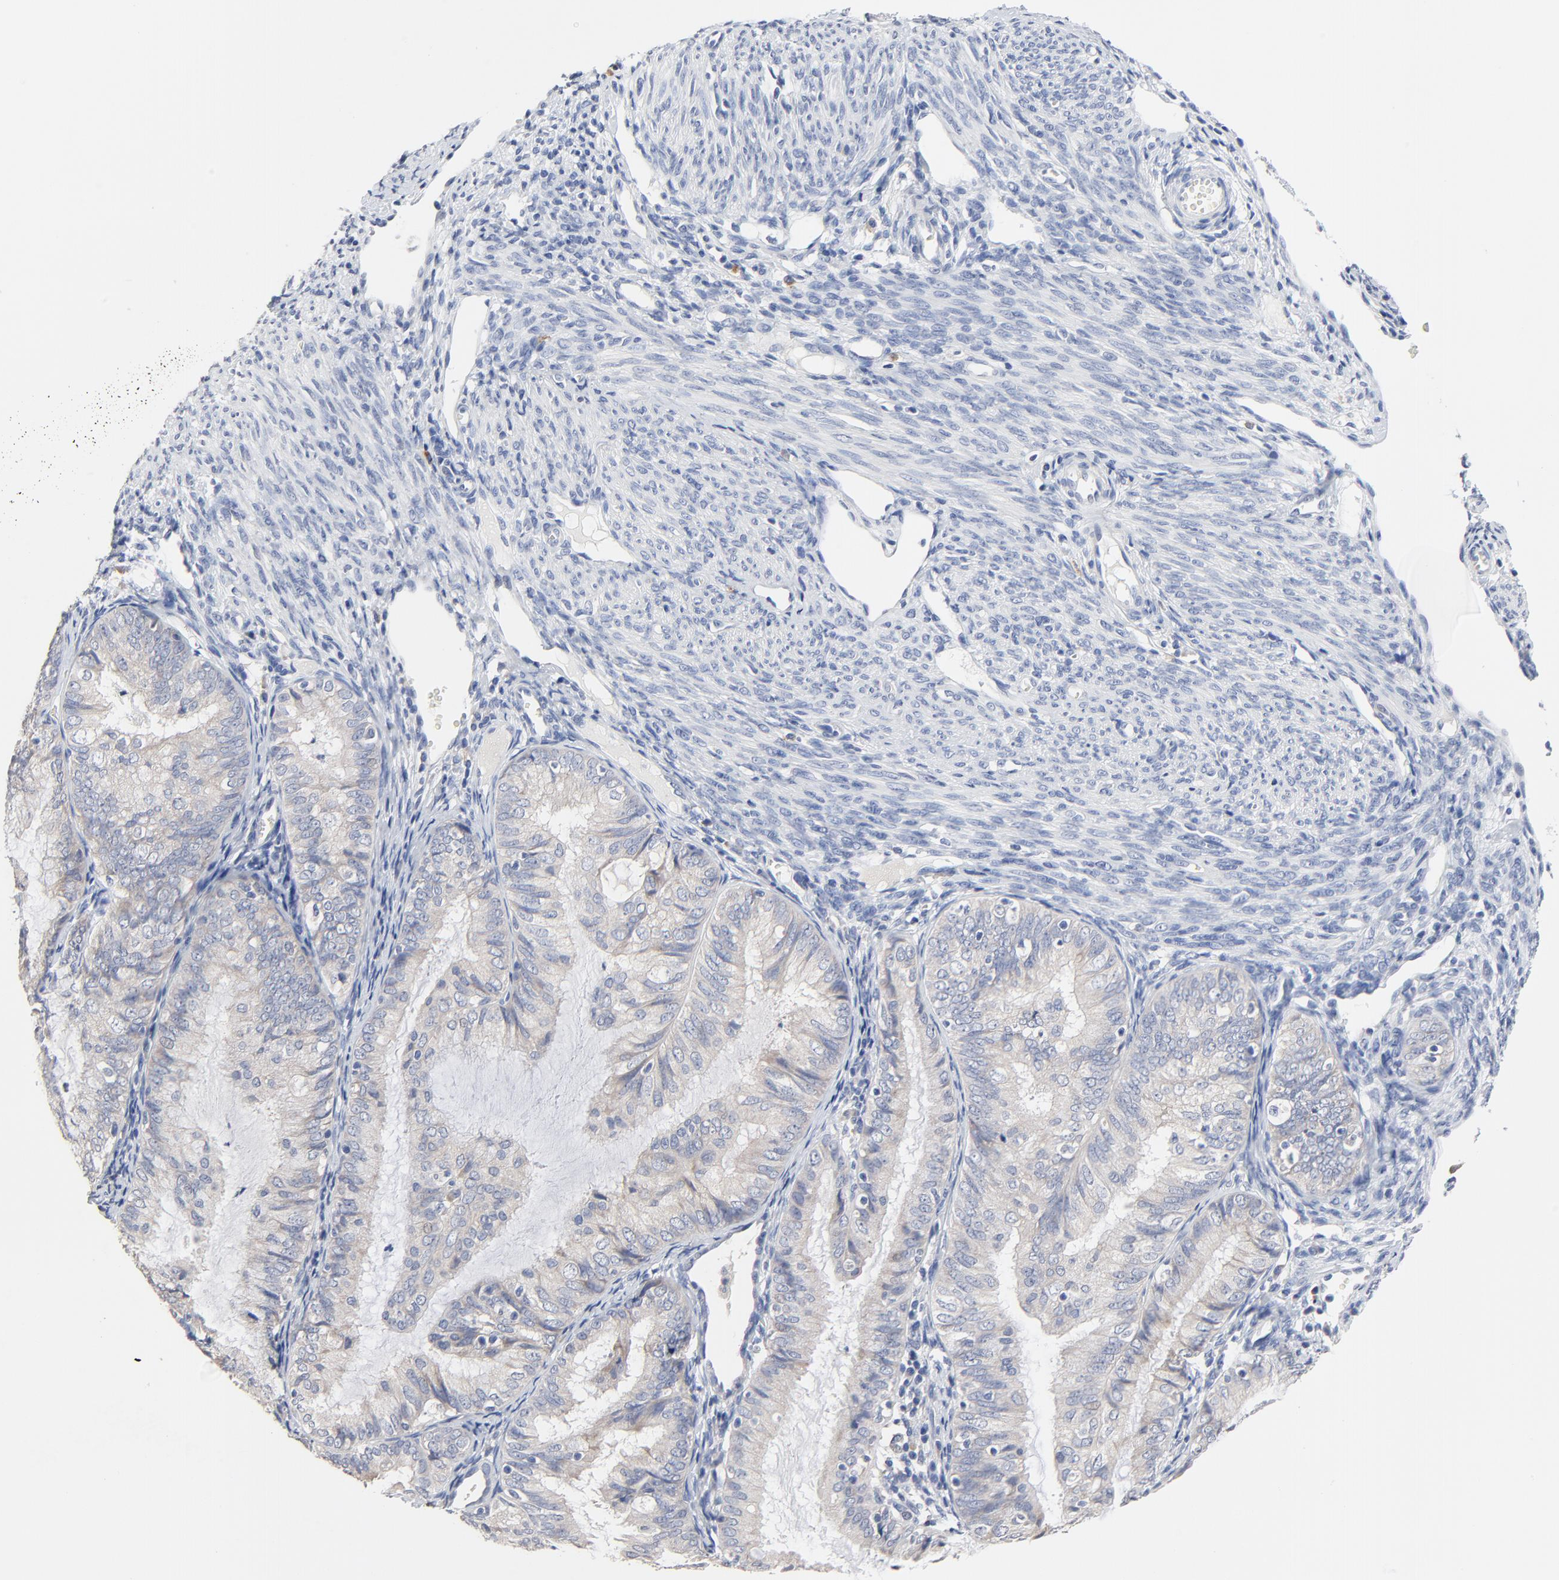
{"staining": {"intensity": "weak", "quantity": "25%-75%", "location": "cytoplasmic/membranous"}, "tissue": "endometrial cancer", "cell_type": "Tumor cells", "image_type": "cancer", "snomed": [{"axis": "morphology", "description": "Adenocarcinoma, NOS"}, {"axis": "topography", "description": "Endometrium"}], "caption": "A brown stain shows weak cytoplasmic/membranous positivity of a protein in endometrial cancer (adenocarcinoma) tumor cells. The staining was performed using DAB to visualize the protein expression in brown, while the nuclei were stained in blue with hematoxylin (Magnification: 20x).", "gene": "FBXL5", "patient": {"sex": "female", "age": 66}}